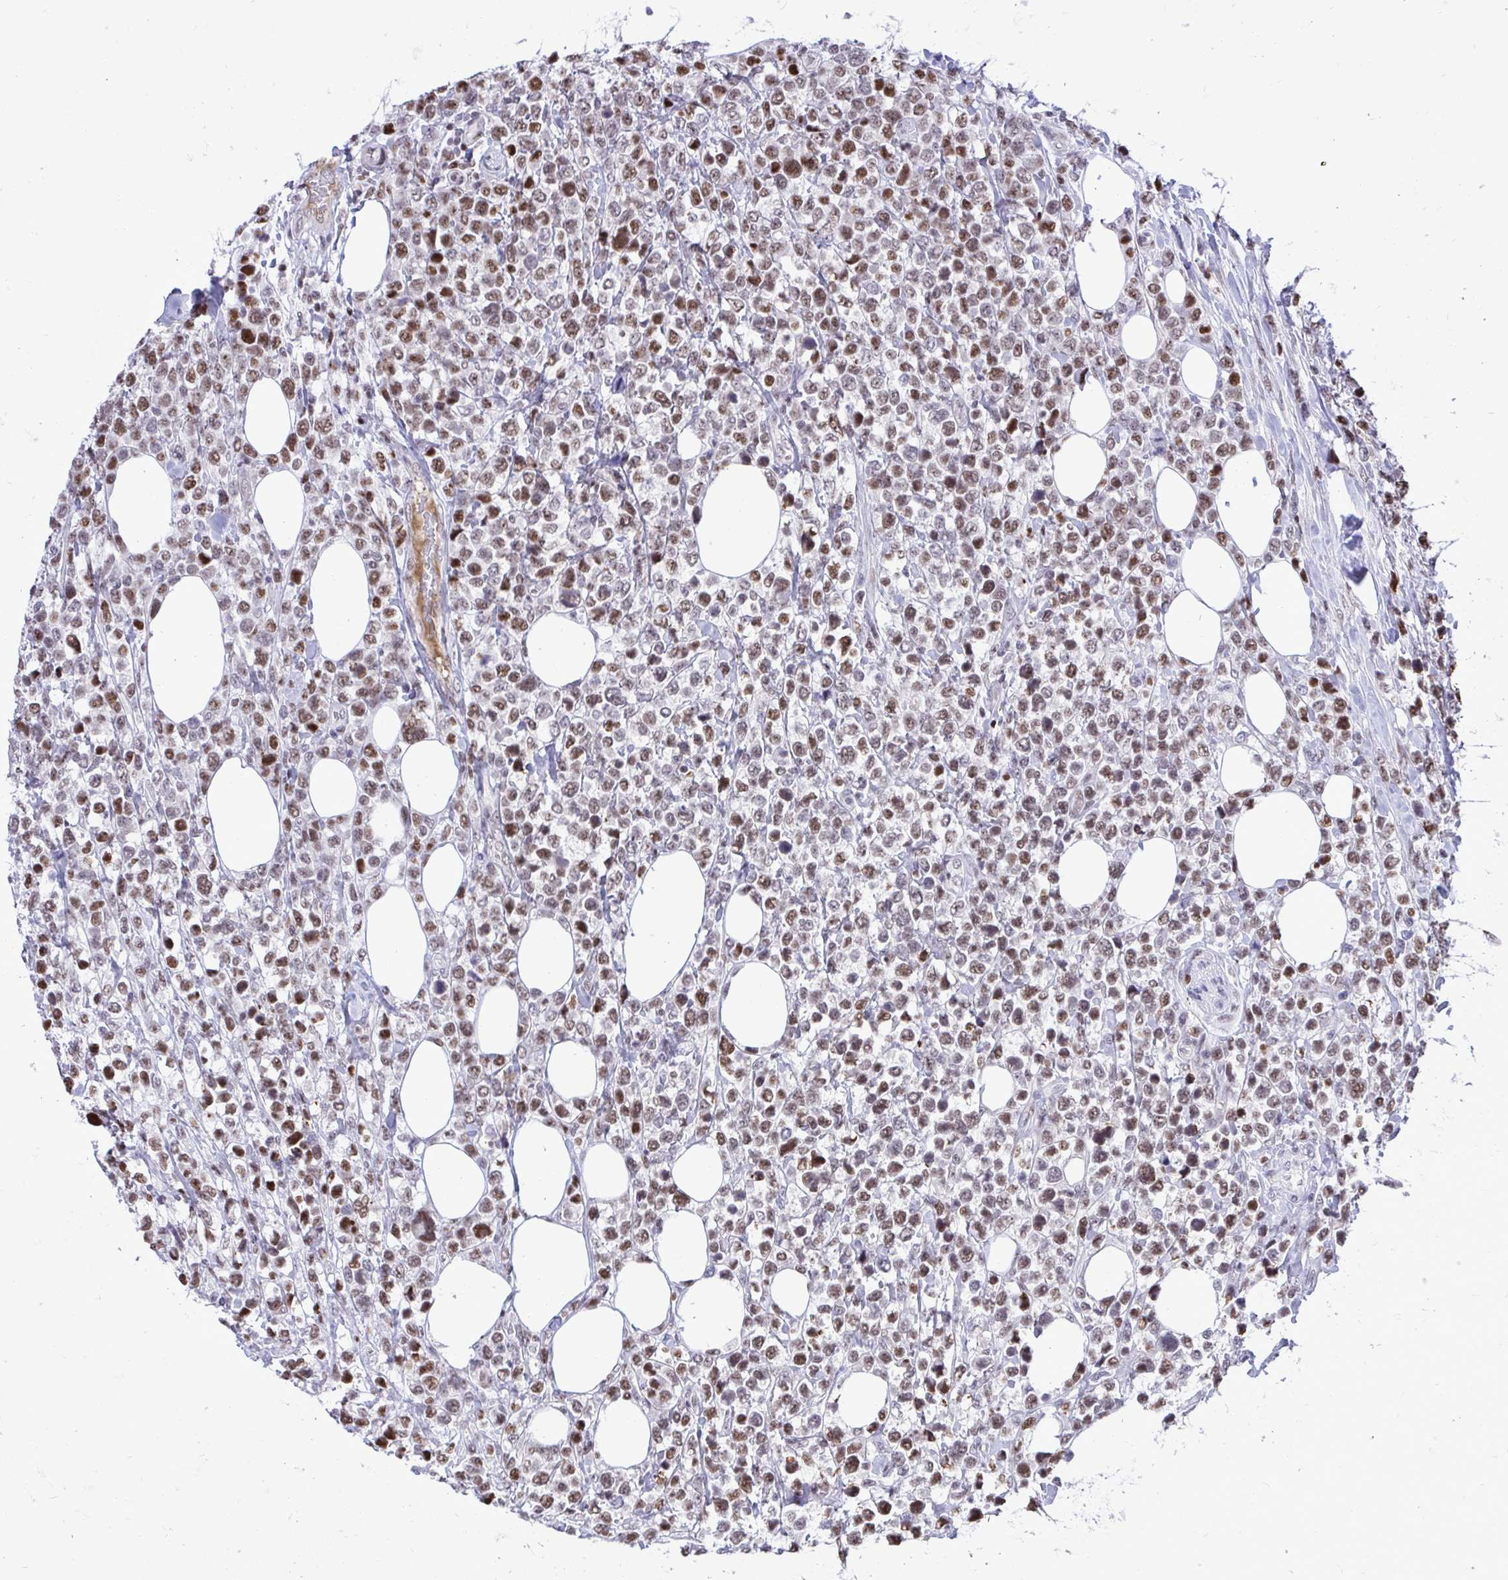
{"staining": {"intensity": "moderate", "quantity": ">75%", "location": "nuclear"}, "tissue": "lymphoma", "cell_type": "Tumor cells", "image_type": "cancer", "snomed": [{"axis": "morphology", "description": "Malignant lymphoma, non-Hodgkin's type, High grade"}, {"axis": "topography", "description": "Soft tissue"}], "caption": "IHC micrograph of neoplastic tissue: human lymphoma stained using immunohistochemistry exhibits medium levels of moderate protein expression localized specifically in the nuclear of tumor cells, appearing as a nuclear brown color.", "gene": "C14orf39", "patient": {"sex": "female", "age": 56}}